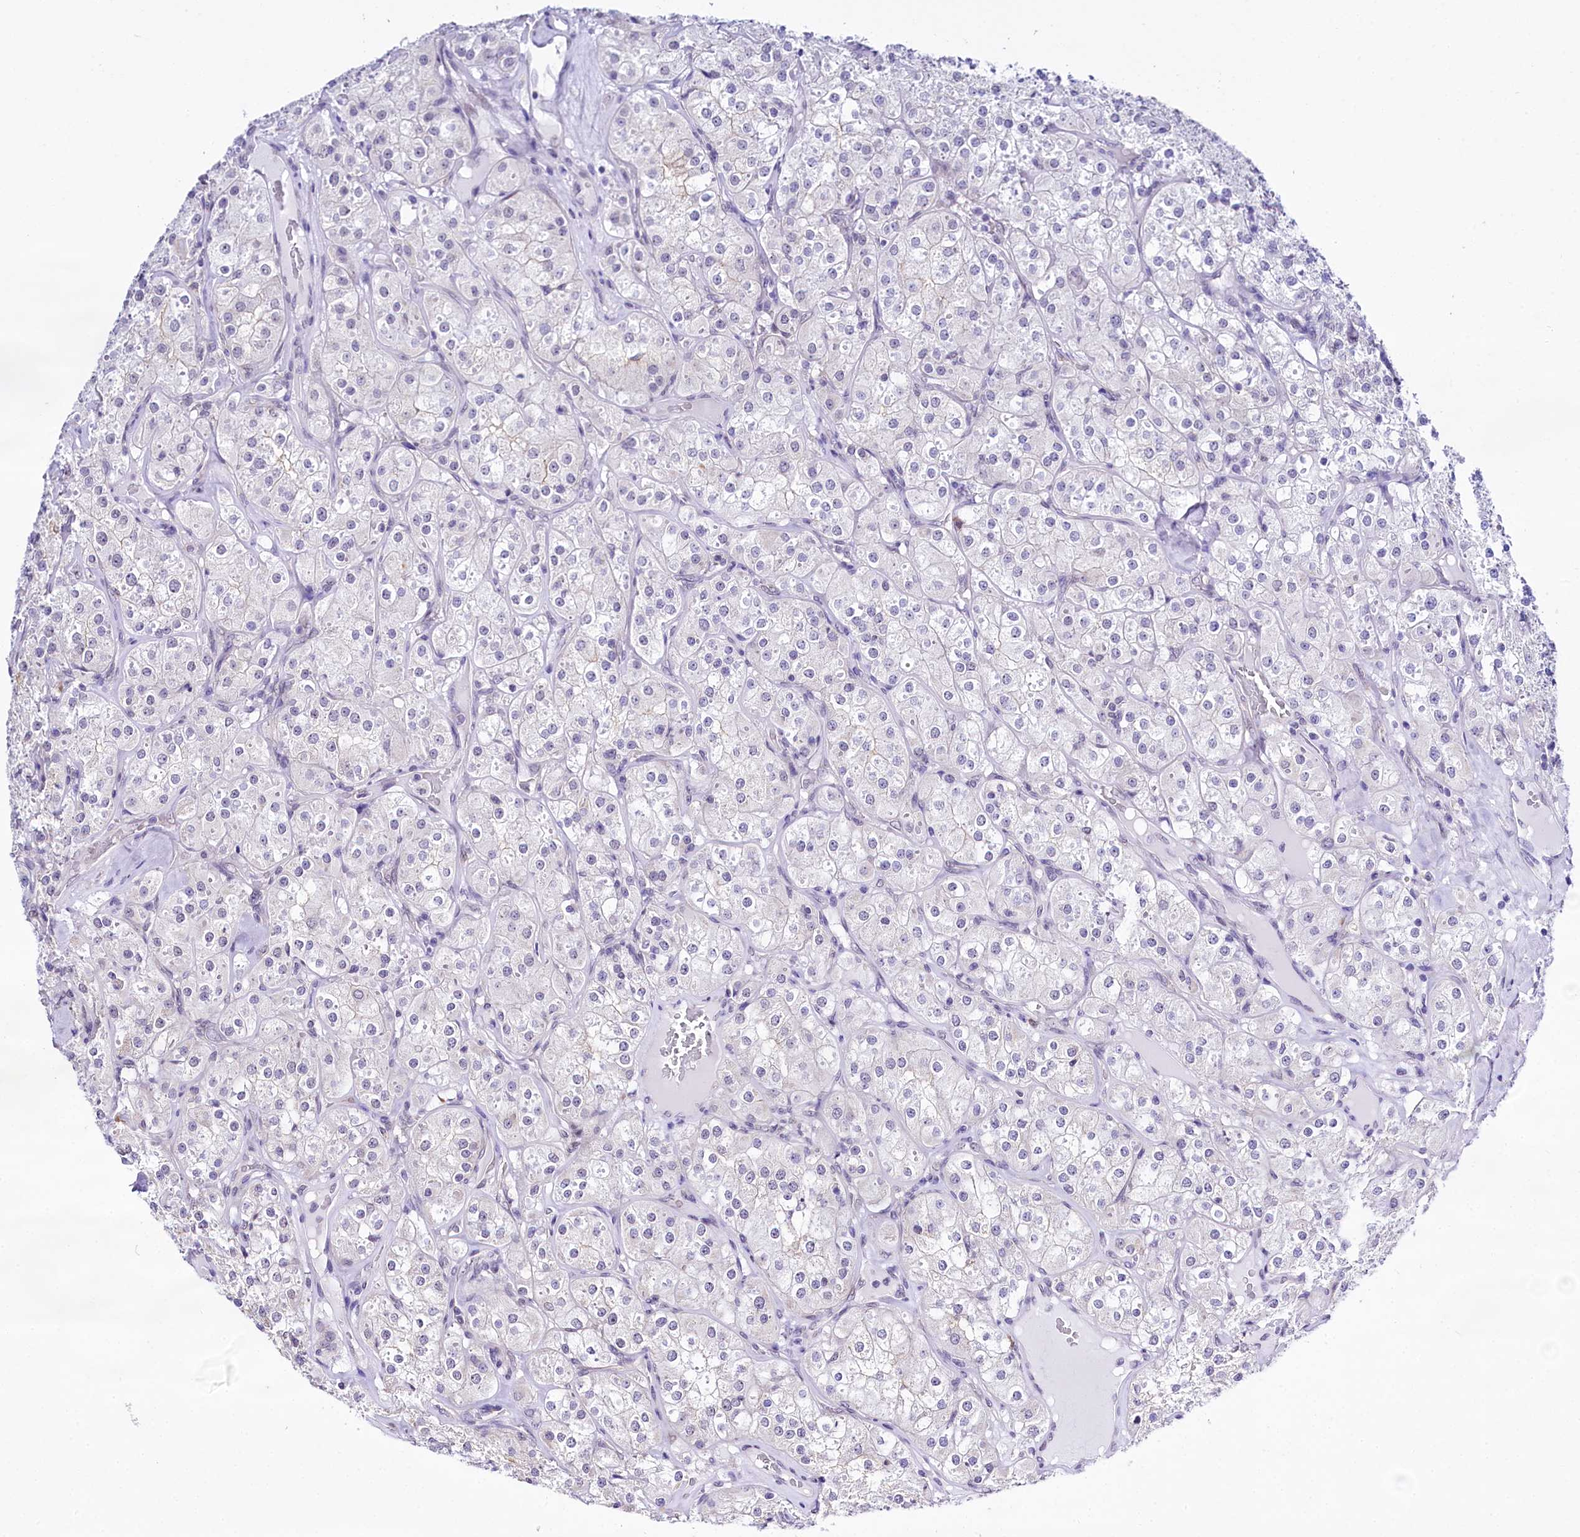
{"staining": {"intensity": "negative", "quantity": "none", "location": "none"}, "tissue": "renal cancer", "cell_type": "Tumor cells", "image_type": "cancer", "snomed": [{"axis": "morphology", "description": "Adenocarcinoma, NOS"}, {"axis": "topography", "description": "Kidney"}], "caption": "The micrograph exhibits no significant staining in tumor cells of renal adenocarcinoma.", "gene": "SPATS2", "patient": {"sex": "male", "age": 77}}